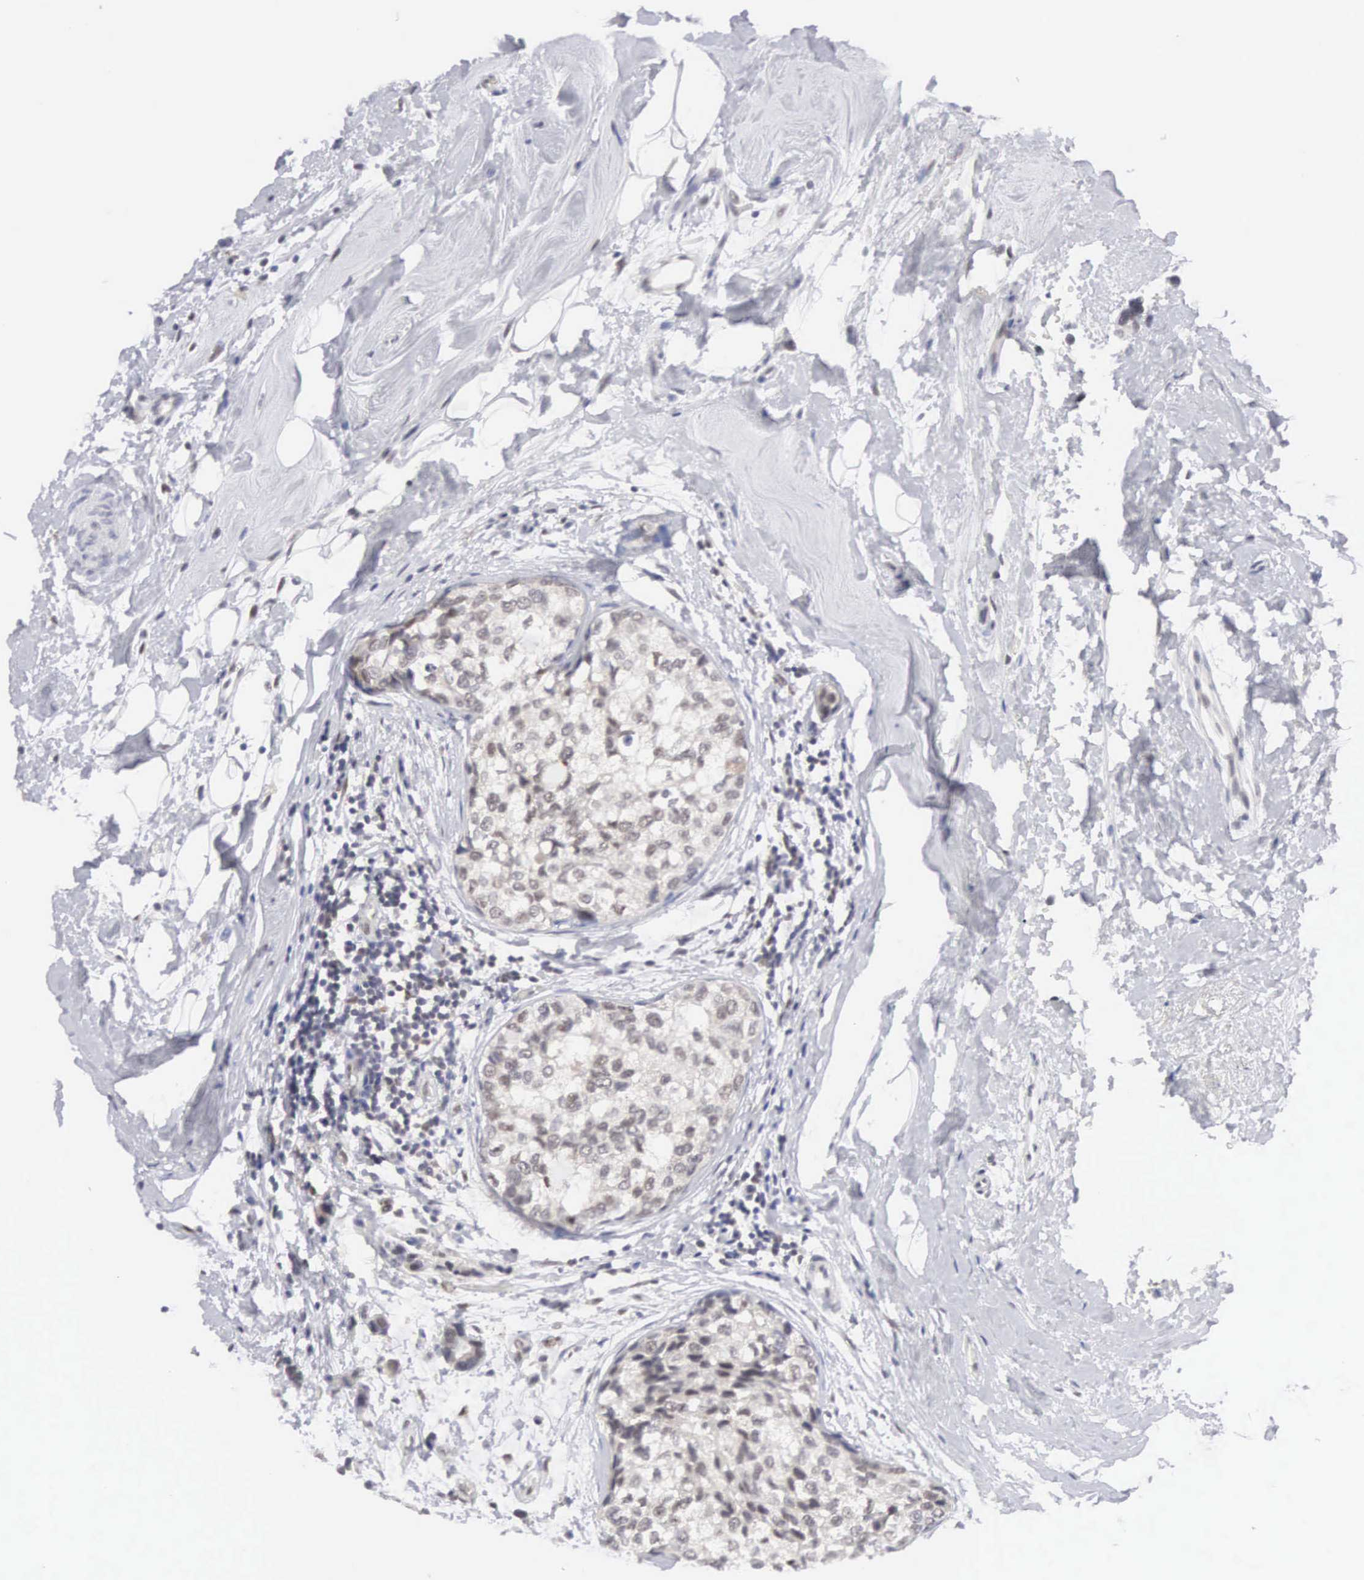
{"staining": {"intensity": "weak", "quantity": "25%-75%", "location": "cytoplasmic/membranous,nuclear"}, "tissue": "breast cancer", "cell_type": "Tumor cells", "image_type": "cancer", "snomed": [{"axis": "morphology", "description": "Duct carcinoma"}, {"axis": "topography", "description": "Breast"}], "caption": "Immunohistochemistry (IHC) histopathology image of human breast invasive ductal carcinoma stained for a protein (brown), which demonstrates low levels of weak cytoplasmic/membranous and nuclear positivity in about 25%-75% of tumor cells.", "gene": "MNAT1", "patient": {"sex": "female", "age": 69}}